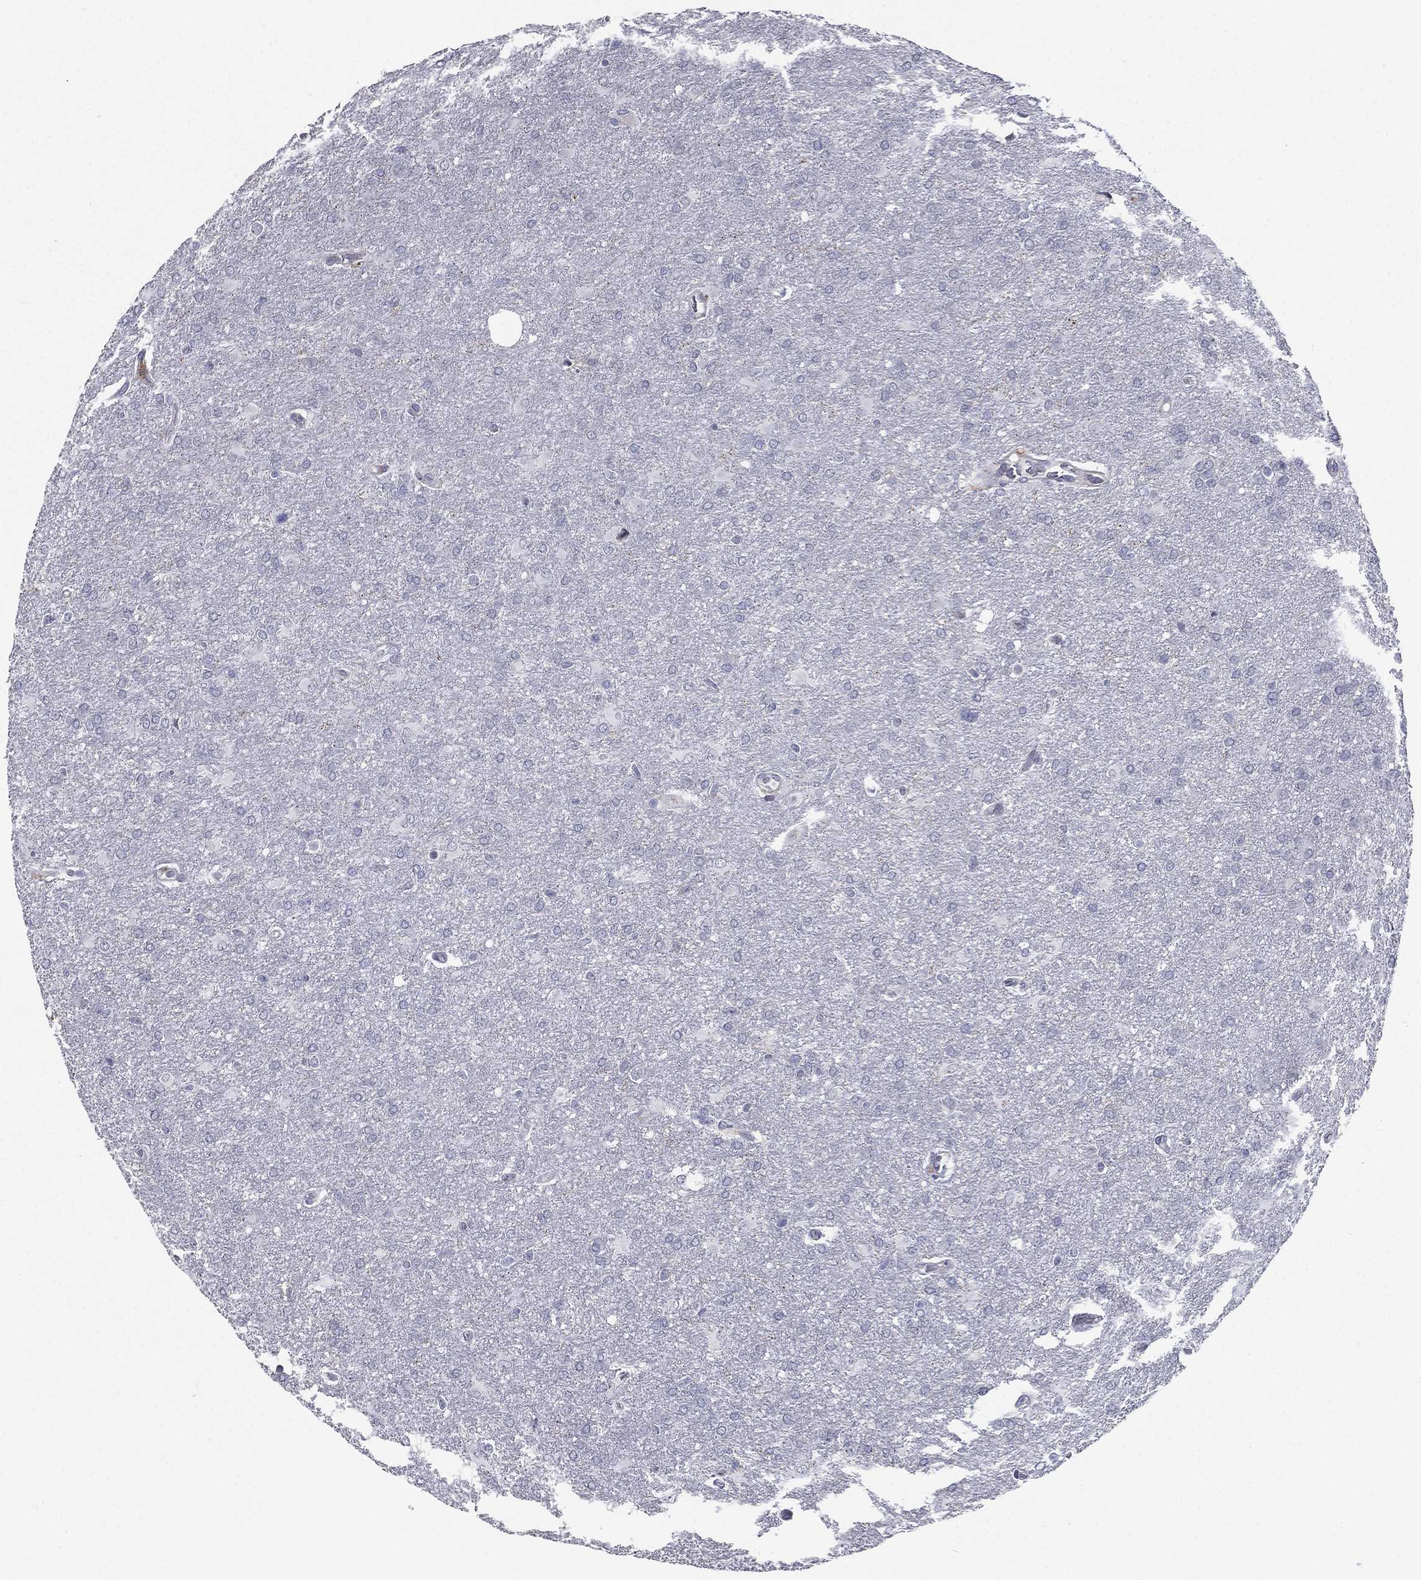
{"staining": {"intensity": "negative", "quantity": "none", "location": "none"}, "tissue": "glioma", "cell_type": "Tumor cells", "image_type": "cancer", "snomed": [{"axis": "morphology", "description": "Glioma, malignant, High grade"}, {"axis": "topography", "description": "Brain"}], "caption": "The immunohistochemistry micrograph has no significant staining in tumor cells of malignant glioma (high-grade) tissue. (Stains: DAB (3,3'-diaminobenzidine) immunohistochemistry (IHC) with hematoxylin counter stain, Microscopy: brightfield microscopy at high magnification).", "gene": "EVI2B", "patient": {"sex": "male", "age": 68}}